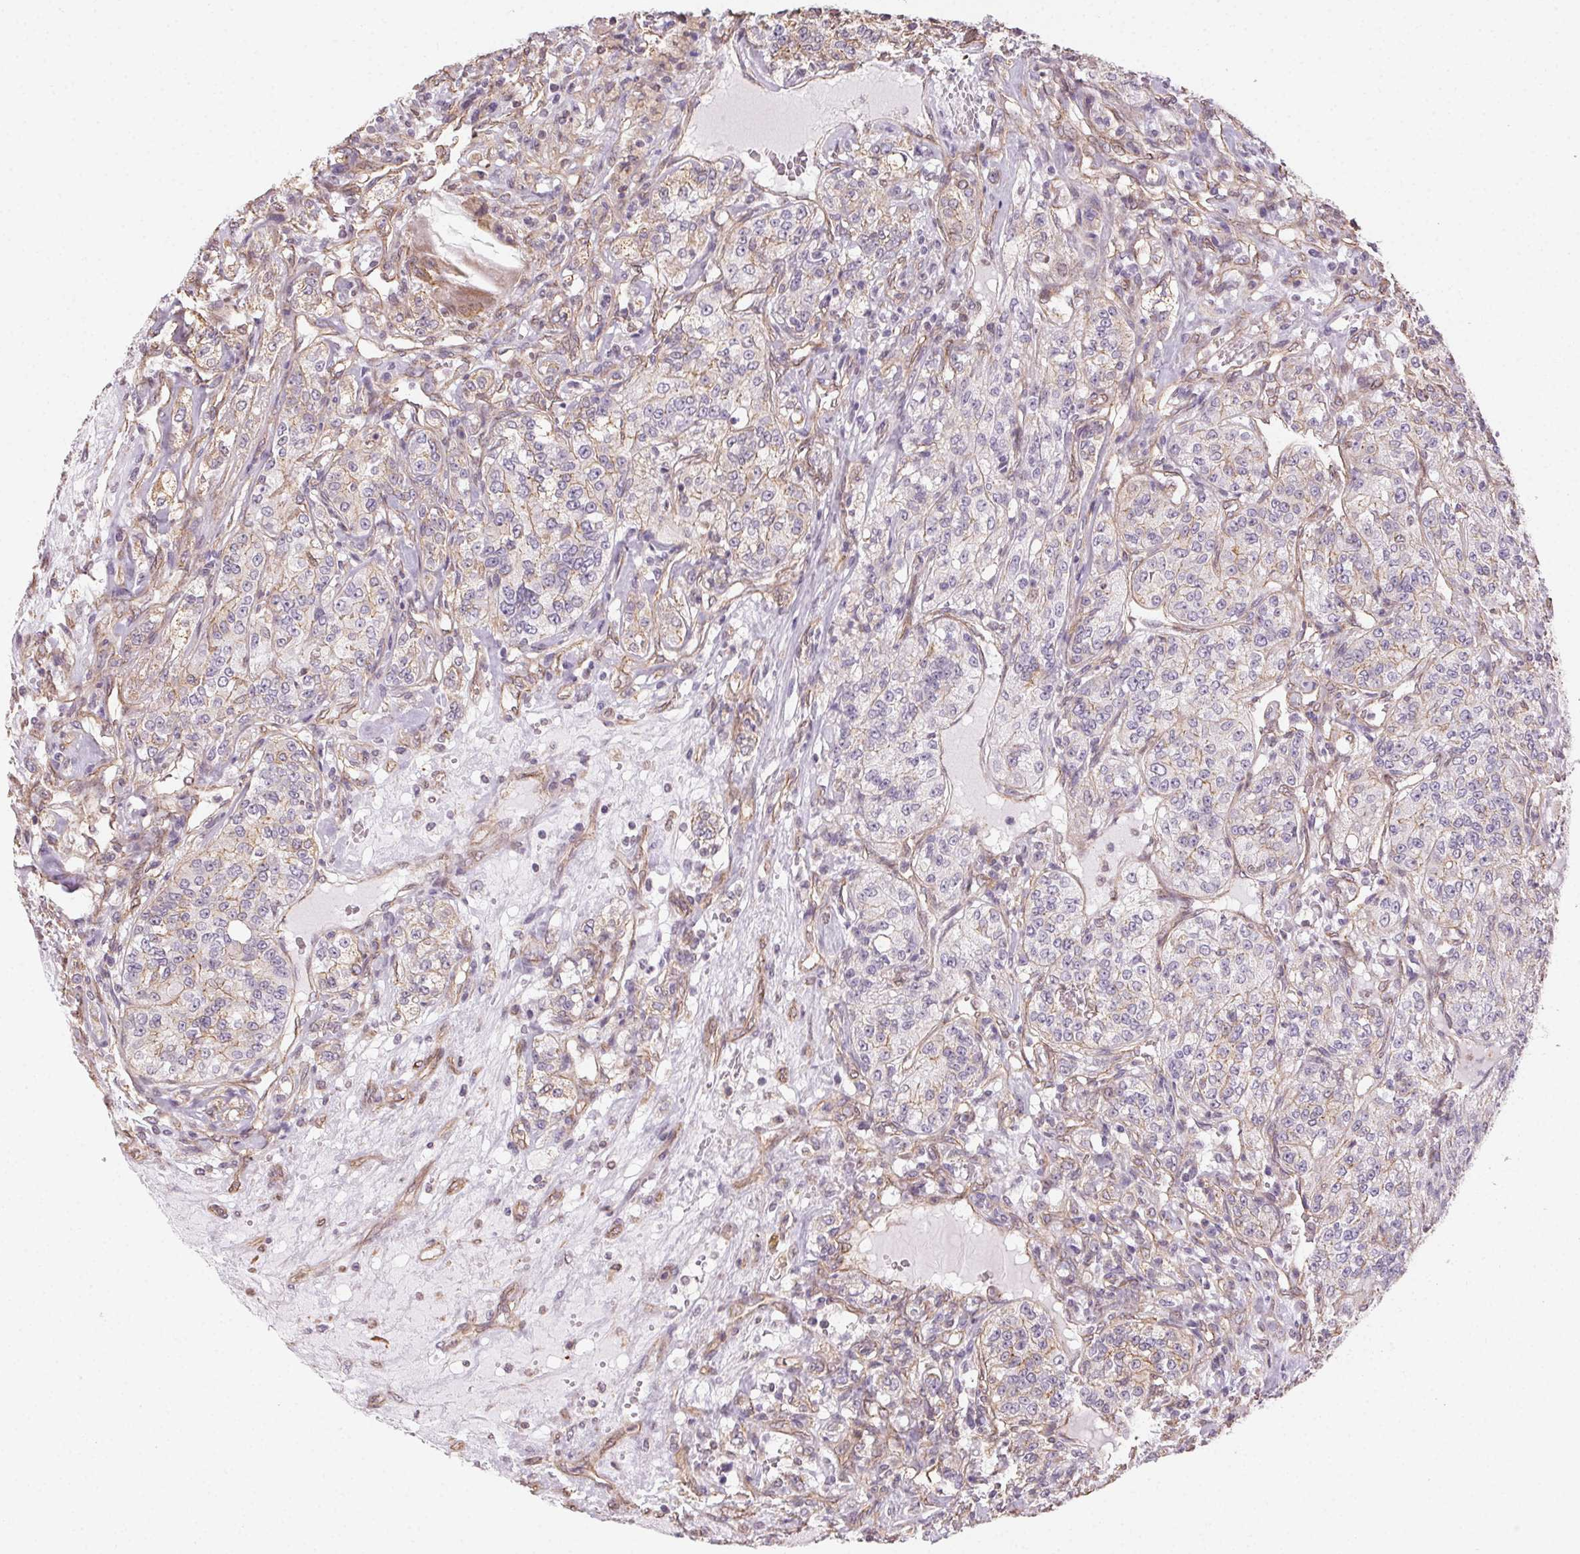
{"staining": {"intensity": "negative", "quantity": "none", "location": "none"}, "tissue": "renal cancer", "cell_type": "Tumor cells", "image_type": "cancer", "snomed": [{"axis": "morphology", "description": "Adenocarcinoma, NOS"}, {"axis": "topography", "description": "Kidney"}], "caption": "A micrograph of human renal cancer (adenocarcinoma) is negative for staining in tumor cells.", "gene": "PLA2G4F", "patient": {"sex": "female", "age": 63}}